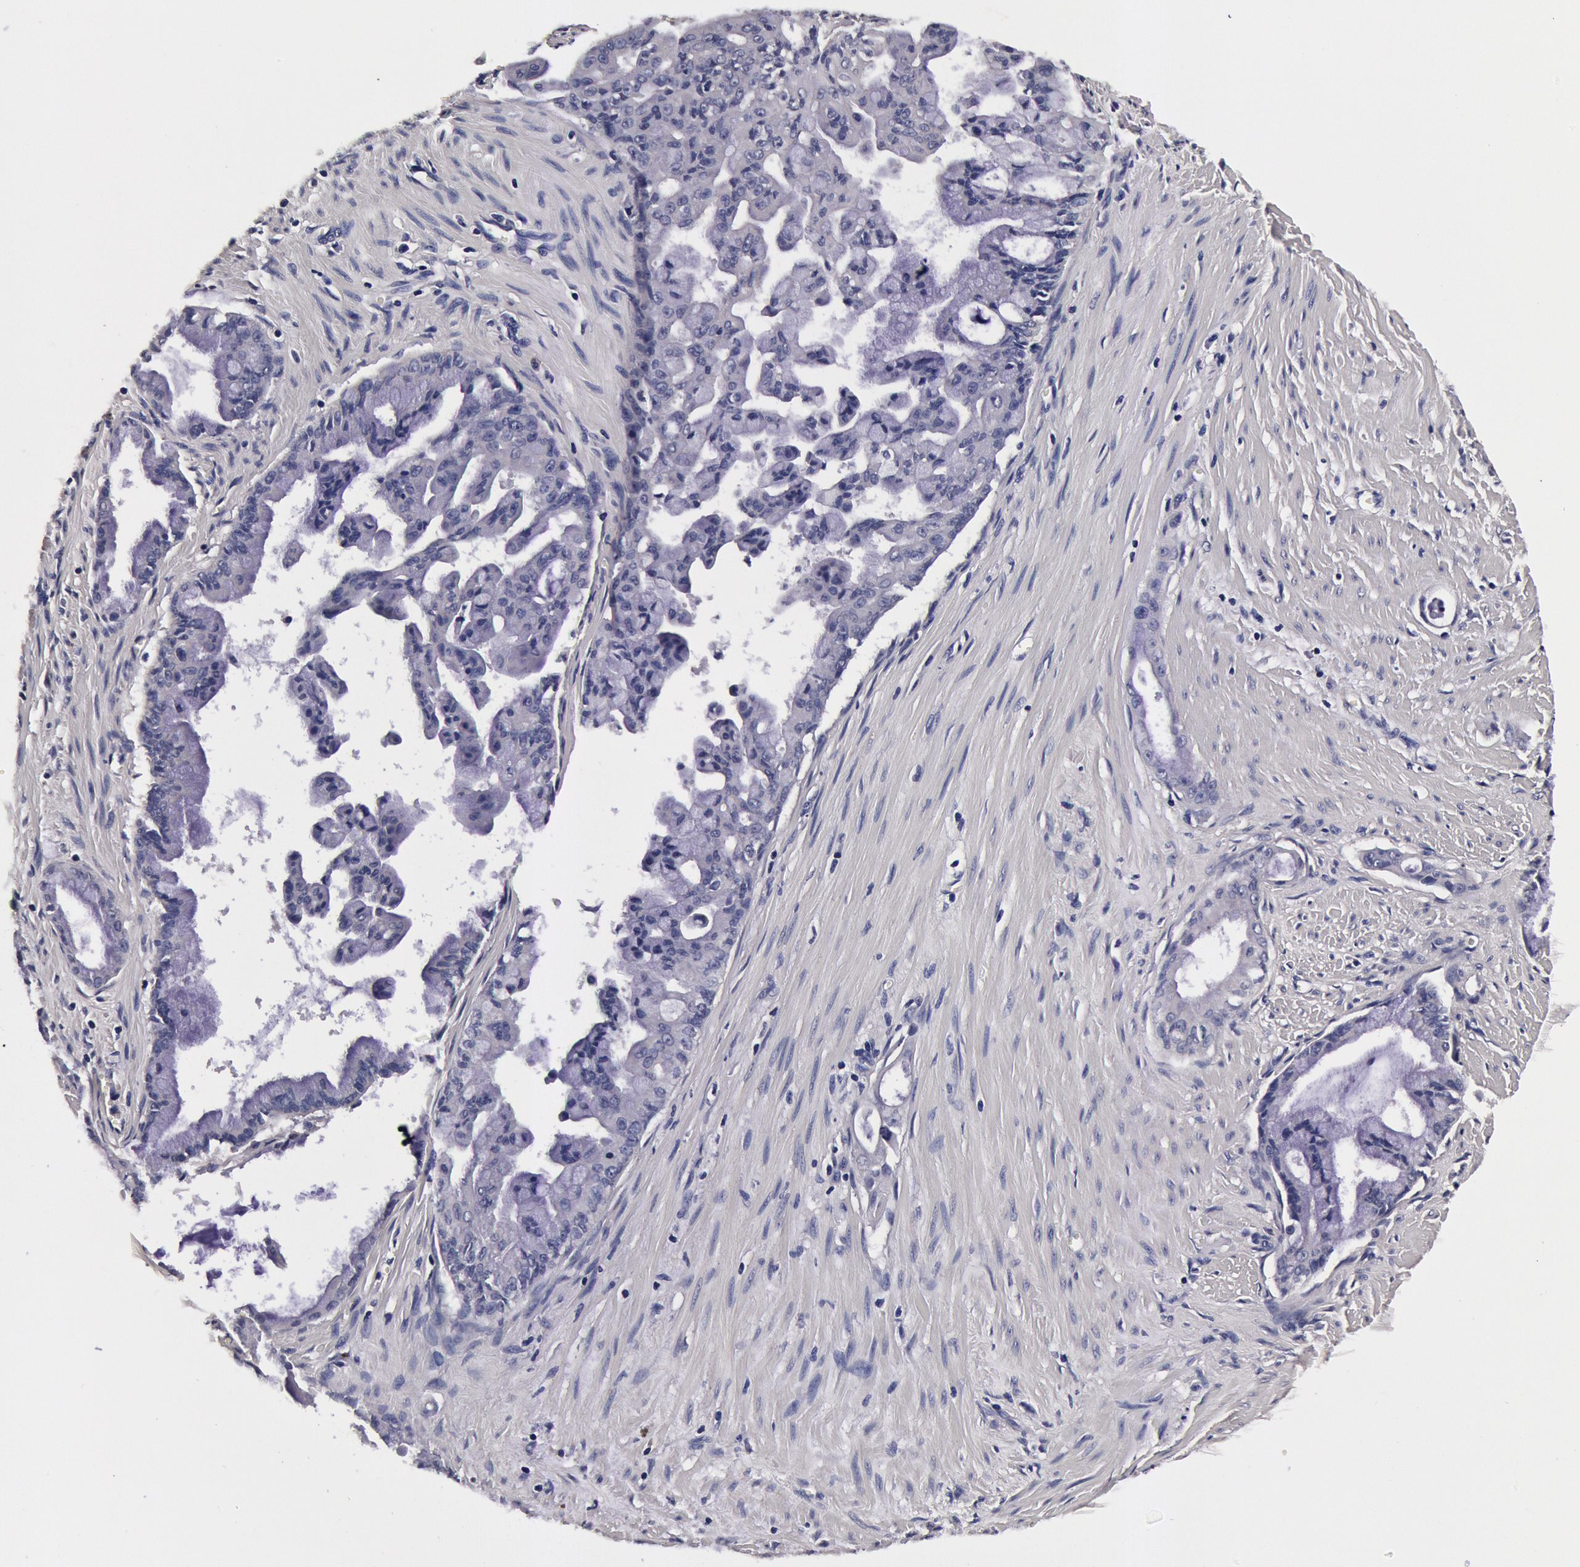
{"staining": {"intensity": "negative", "quantity": "none", "location": "none"}, "tissue": "pancreatic cancer", "cell_type": "Tumor cells", "image_type": "cancer", "snomed": [{"axis": "morphology", "description": "Adenocarcinoma, NOS"}, {"axis": "topography", "description": "Pancreas"}], "caption": "DAB (3,3'-diaminobenzidine) immunohistochemical staining of pancreatic cancer (adenocarcinoma) displays no significant staining in tumor cells.", "gene": "CCDC22", "patient": {"sex": "male", "age": 59}}